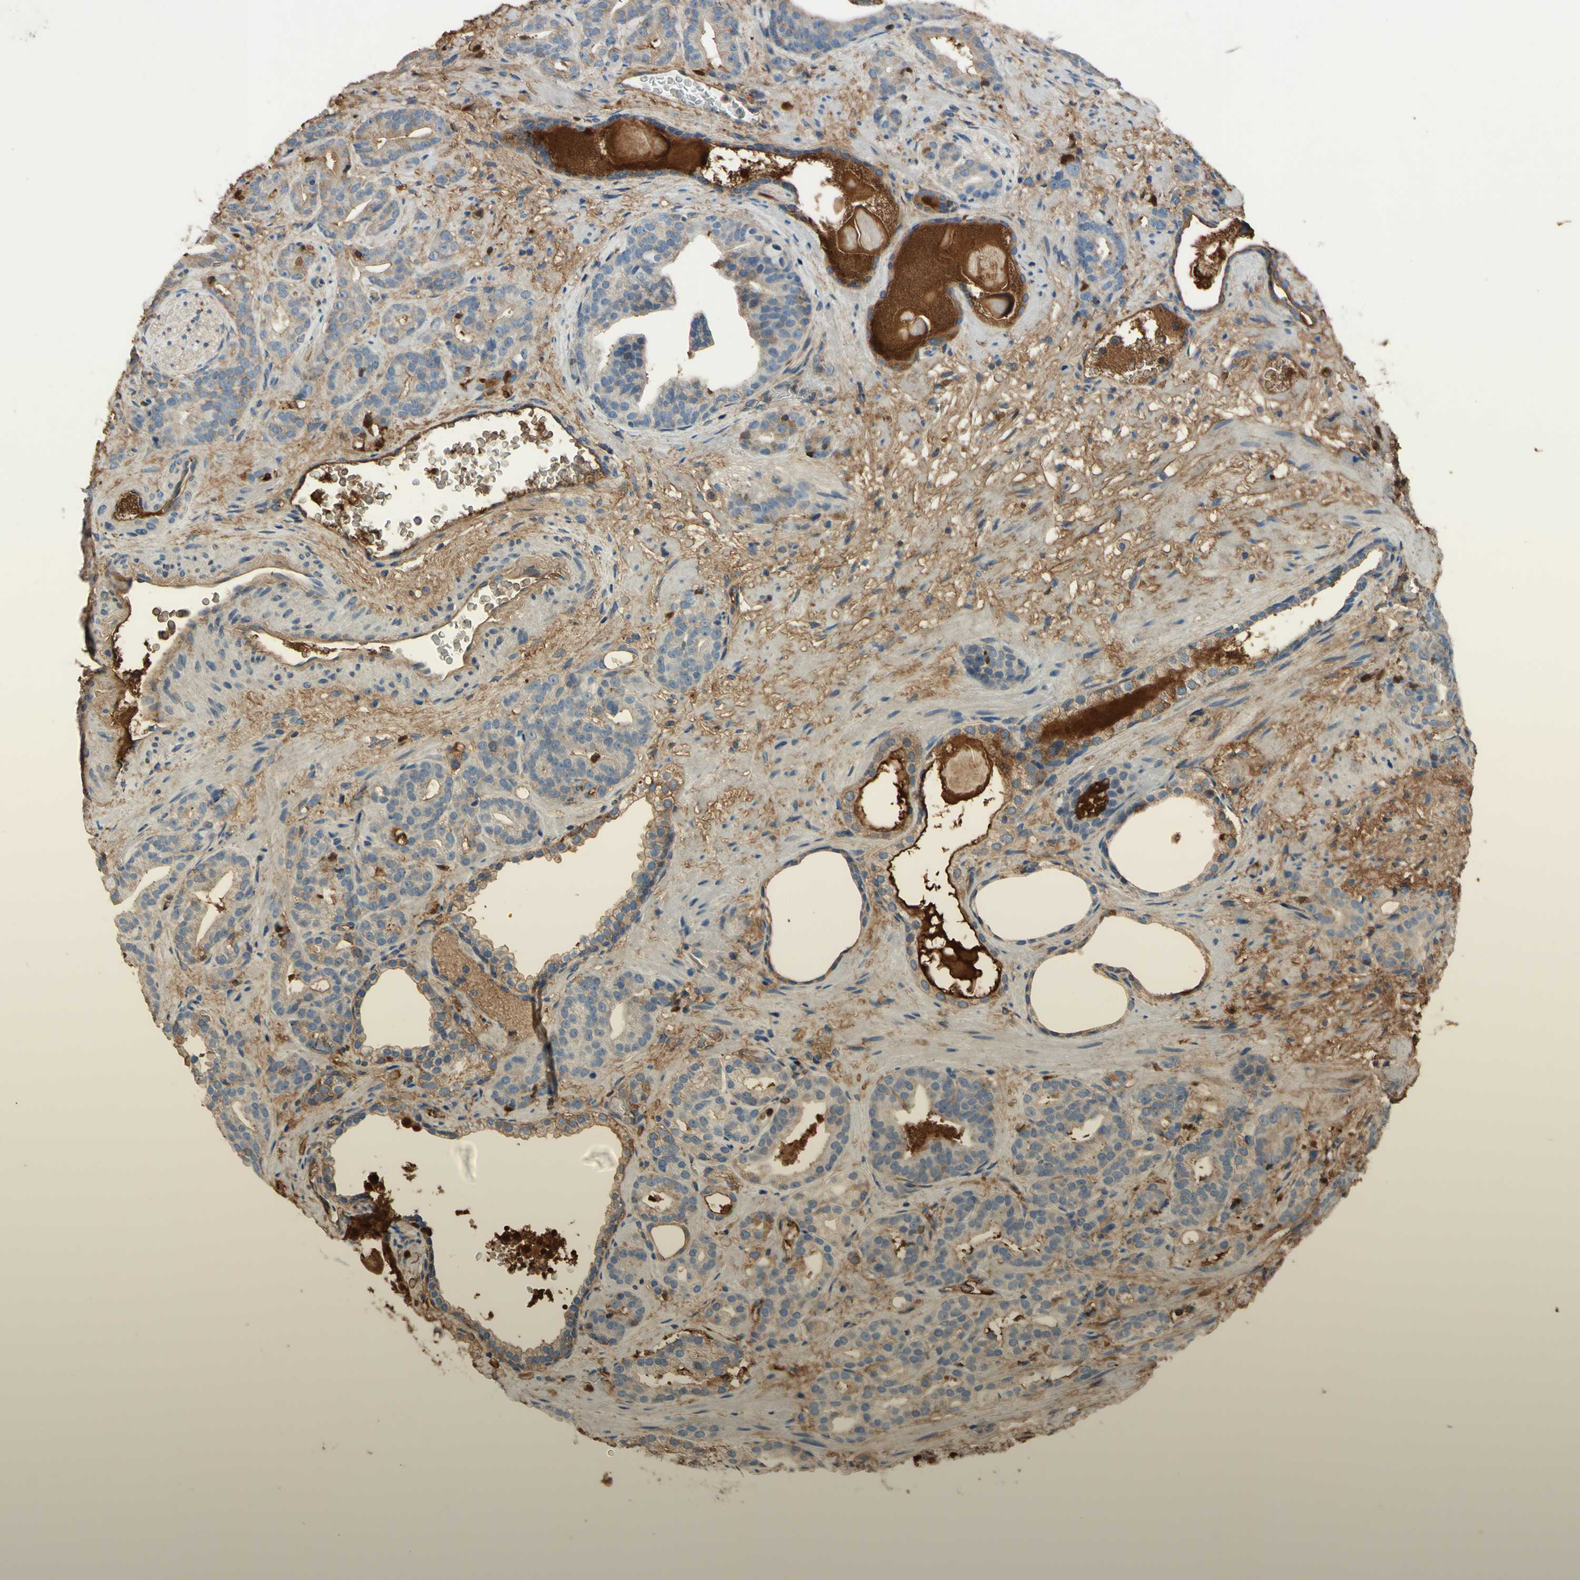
{"staining": {"intensity": "moderate", "quantity": "25%-75%", "location": "cytoplasmic/membranous"}, "tissue": "prostate cancer", "cell_type": "Tumor cells", "image_type": "cancer", "snomed": [{"axis": "morphology", "description": "Adenocarcinoma, Low grade"}, {"axis": "topography", "description": "Prostate"}], "caption": "High-magnification brightfield microscopy of prostate cancer stained with DAB (3,3'-diaminobenzidine) (brown) and counterstained with hematoxylin (blue). tumor cells exhibit moderate cytoplasmic/membranous staining is appreciated in about25%-75% of cells.", "gene": "TIMP2", "patient": {"sex": "male", "age": 63}}